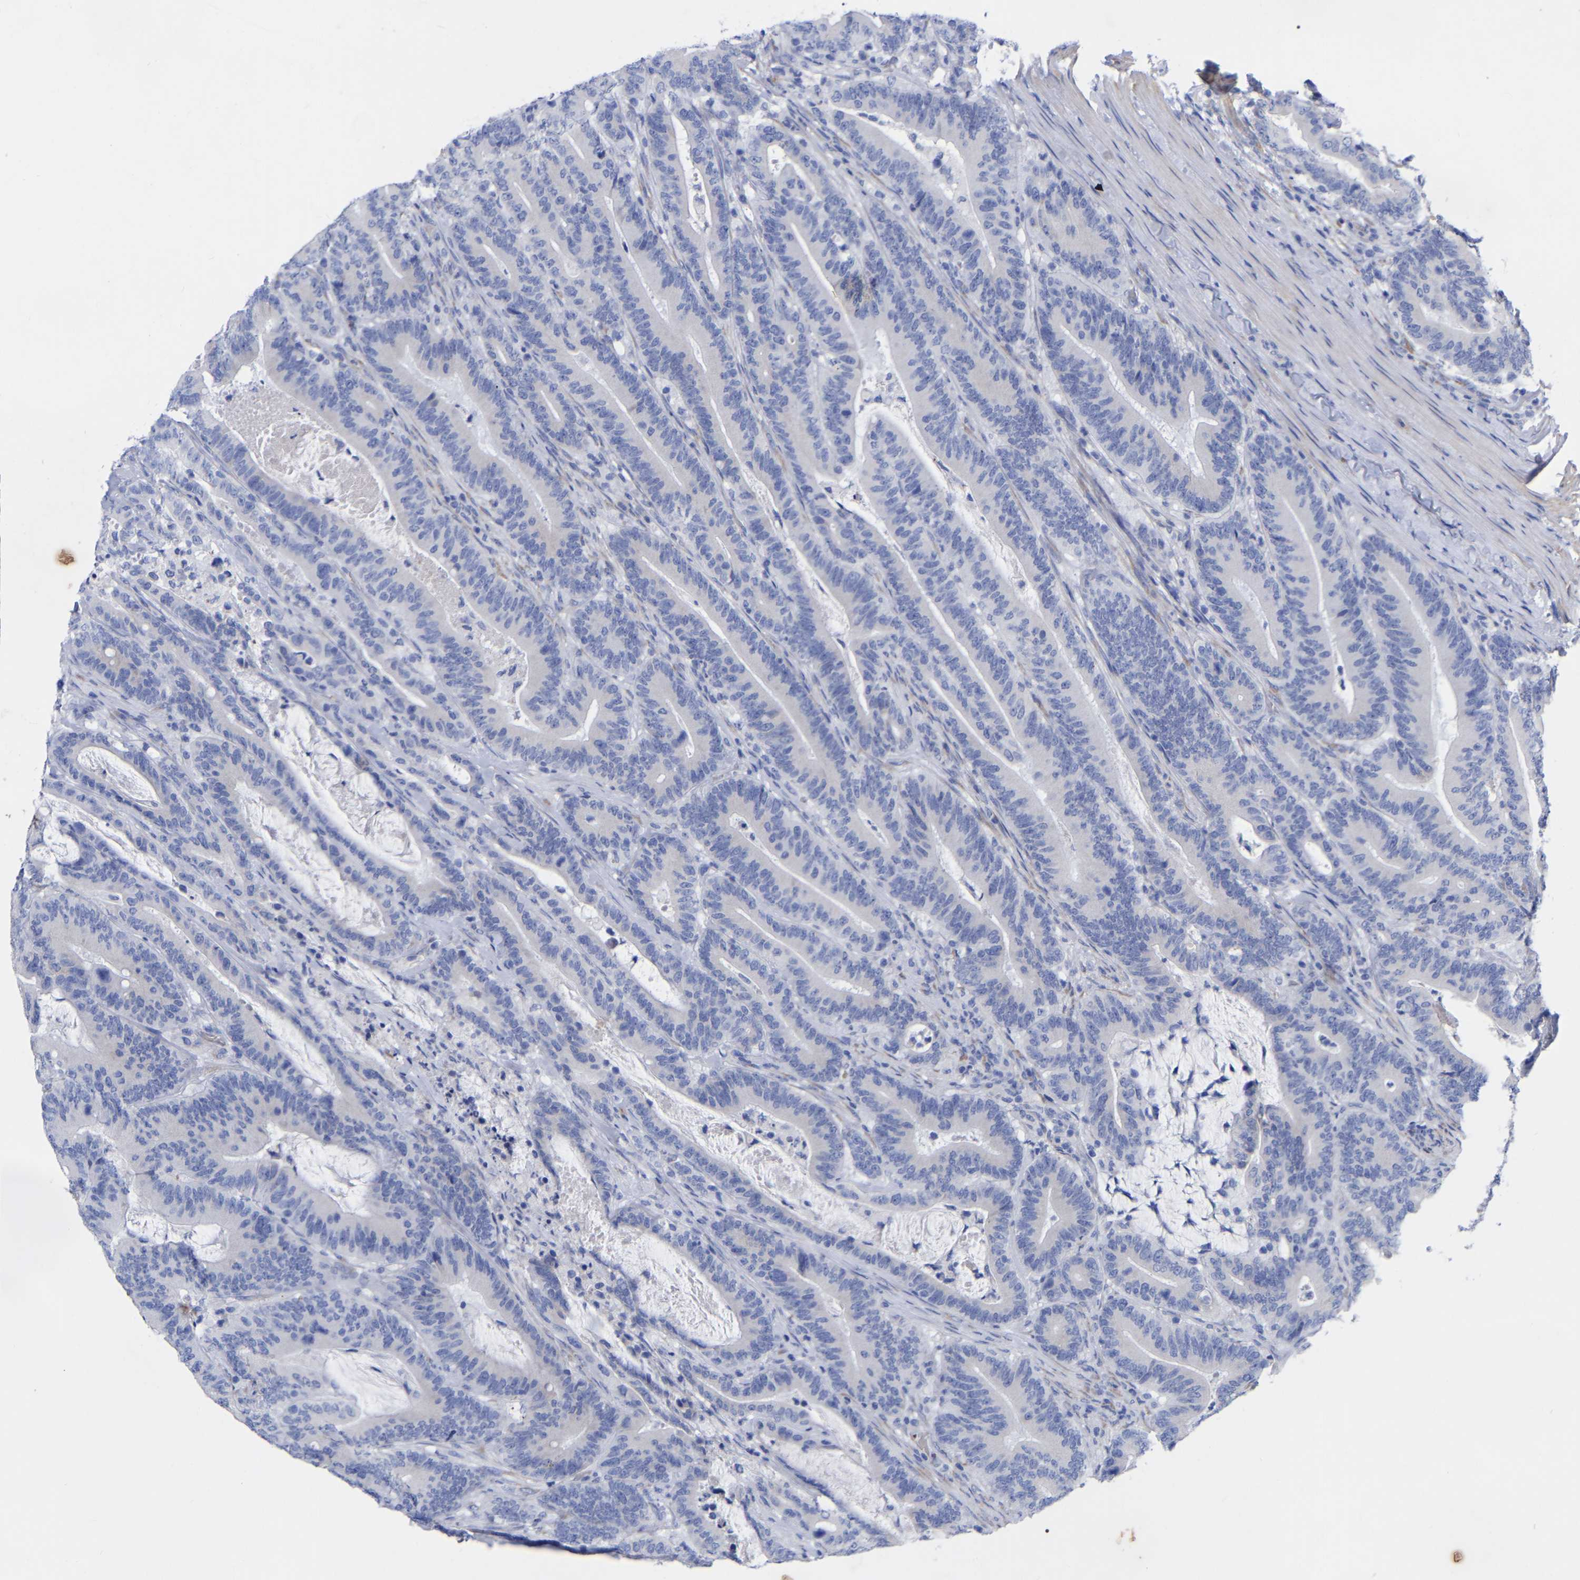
{"staining": {"intensity": "negative", "quantity": "none", "location": "none"}, "tissue": "colorectal cancer", "cell_type": "Tumor cells", "image_type": "cancer", "snomed": [{"axis": "morphology", "description": "Adenocarcinoma, NOS"}, {"axis": "topography", "description": "Colon"}], "caption": "IHC micrograph of adenocarcinoma (colorectal) stained for a protein (brown), which shows no positivity in tumor cells. (IHC, brightfield microscopy, high magnification).", "gene": "GDF3", "patient": {"sex": "female", "age": 66}}